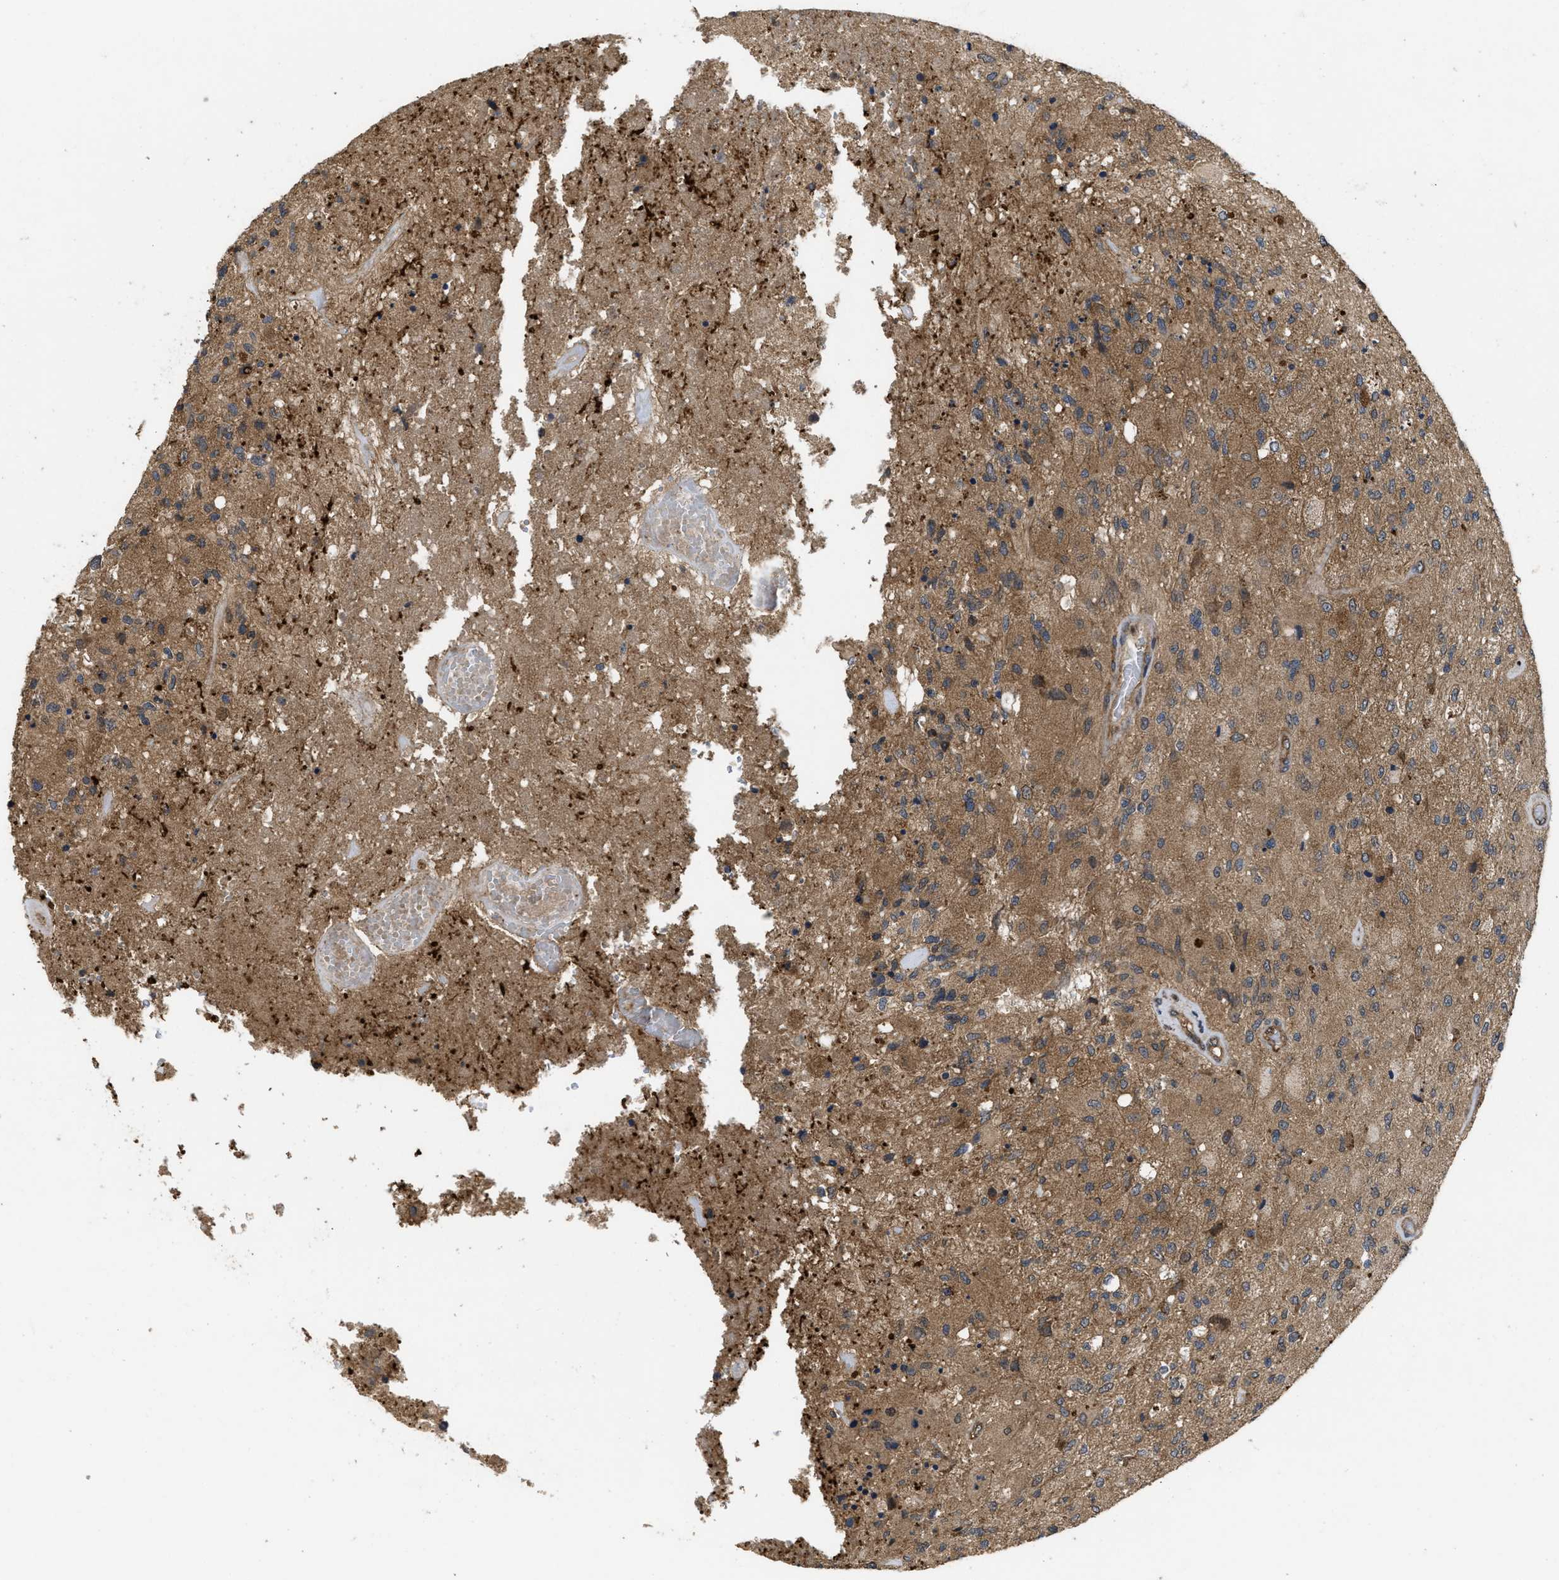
{"staining": {"intensity": "moderate", "quantity": "25%-75%", "location": "cytoplasmic/membranous"}, "tissue": "glioma", "cell_type": "Tumor cells", "image_type": "cancer", "snomed": [{"axis": "morphology", "description": "Normal tissue, NOS"}, {"axis": "morphology", "description": "Glioma, malignant, High grade"}, {"axis": "topography", "description": "Cerebral cortex"}], "caption": "Immunohistochemical staining of human high-grade glioma (malignant) demonstrates medium levels of moderate cytoplasmic/membranous protein staining in approximately 25%-75% of tumor cells.", "gene": "FZD6", "patient": {"sex": "male", "age": 77}}